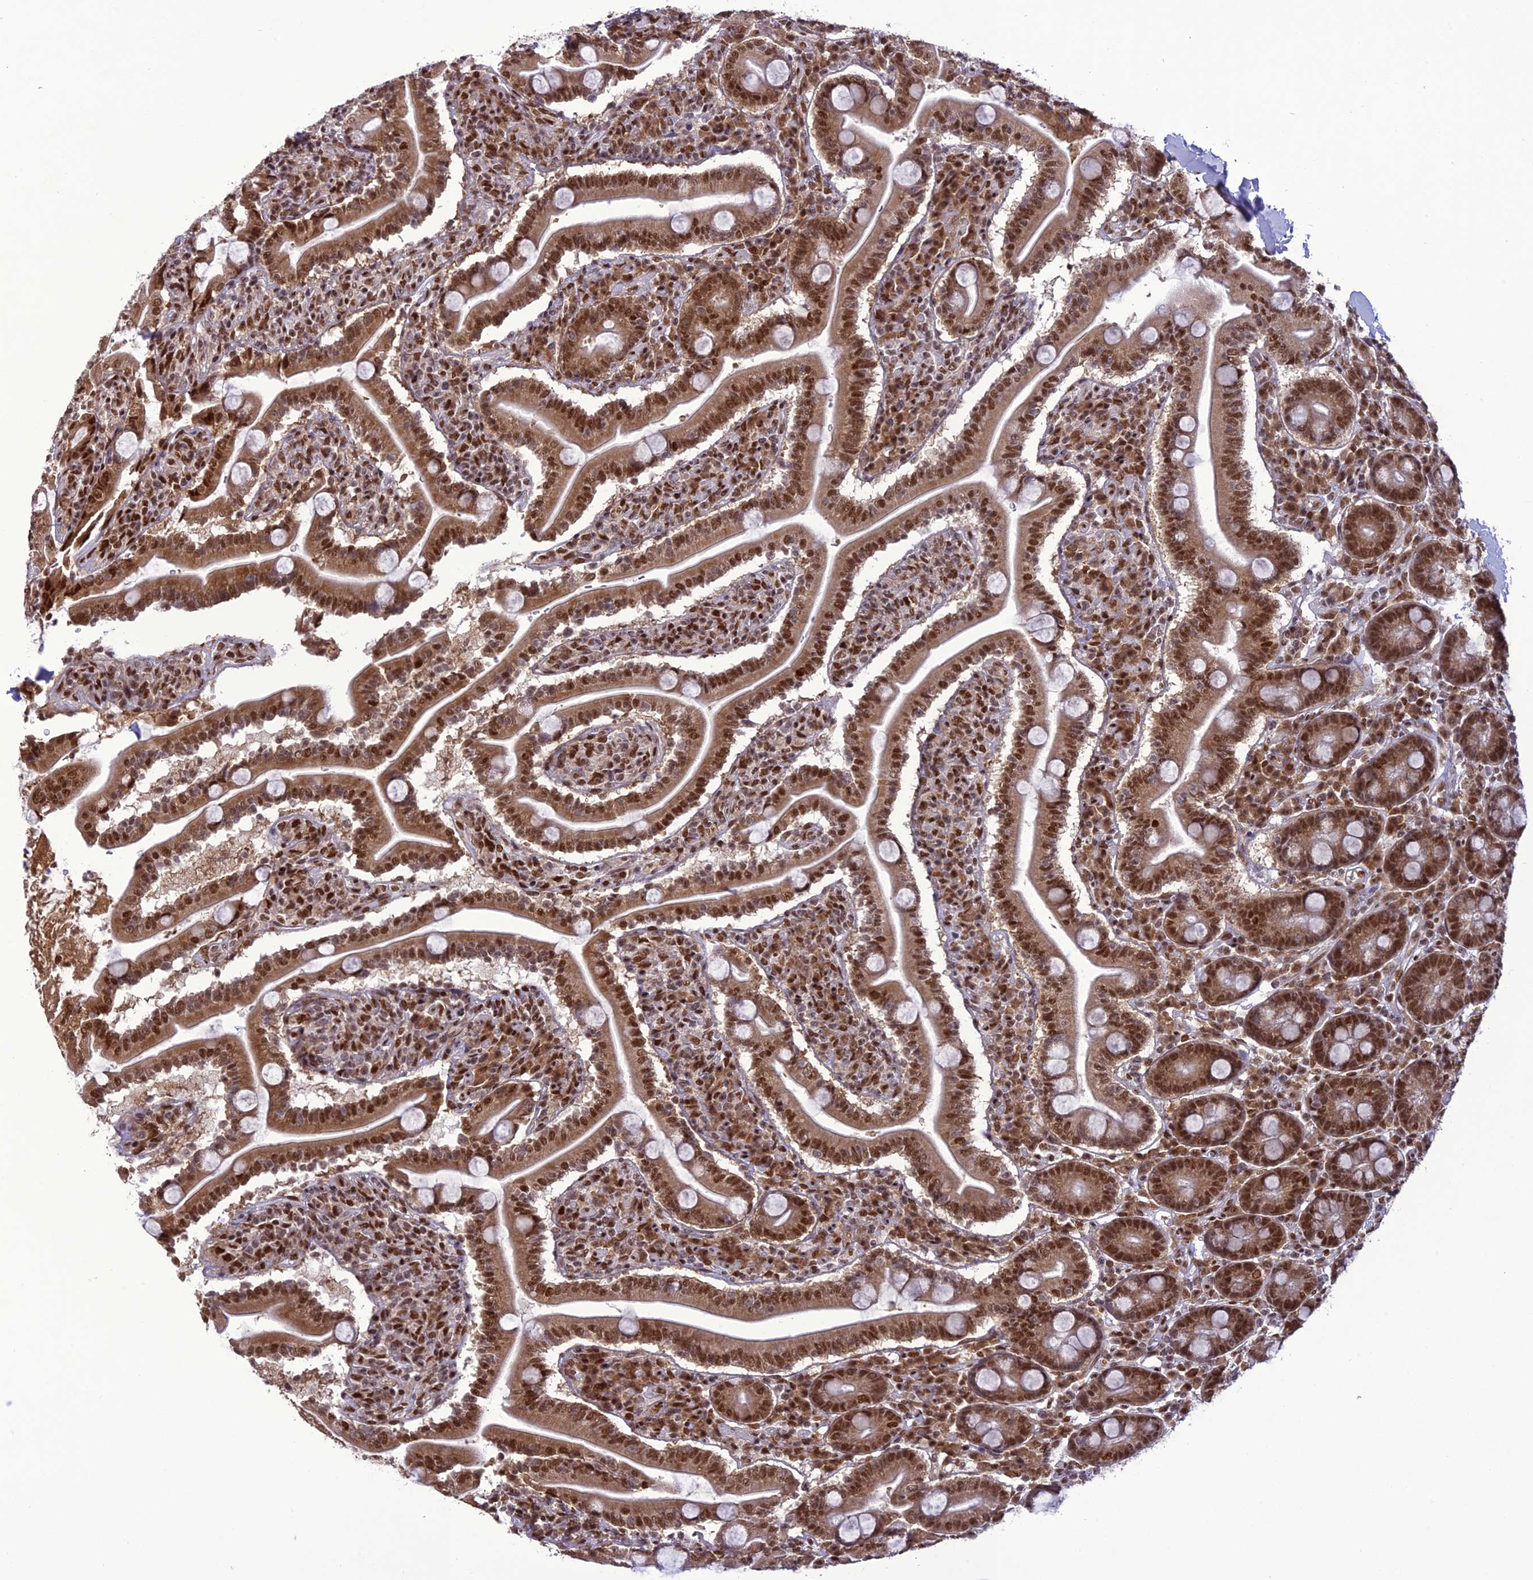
{"staining": {"intensity": "strong", "quantity": ">75%", "location": "nuclear"}, "tissue": "duodenum", "cell_type": "Glandular cells", "image_type": "normal", "snomed": [{"axis": "morphology", "description": "Normal tissue, NOS"}, {"axis": "topography", "description": "Duodenum"}], "caption": "IHC of unremarkable duodenum displays high levels of strong nuclear expression in about >75% of glandular cells. (DAB = brown stain, brightfield microscopy at high magnification).", "gene": "DDX1", "patient": {"sex": "male", "age": 35}}